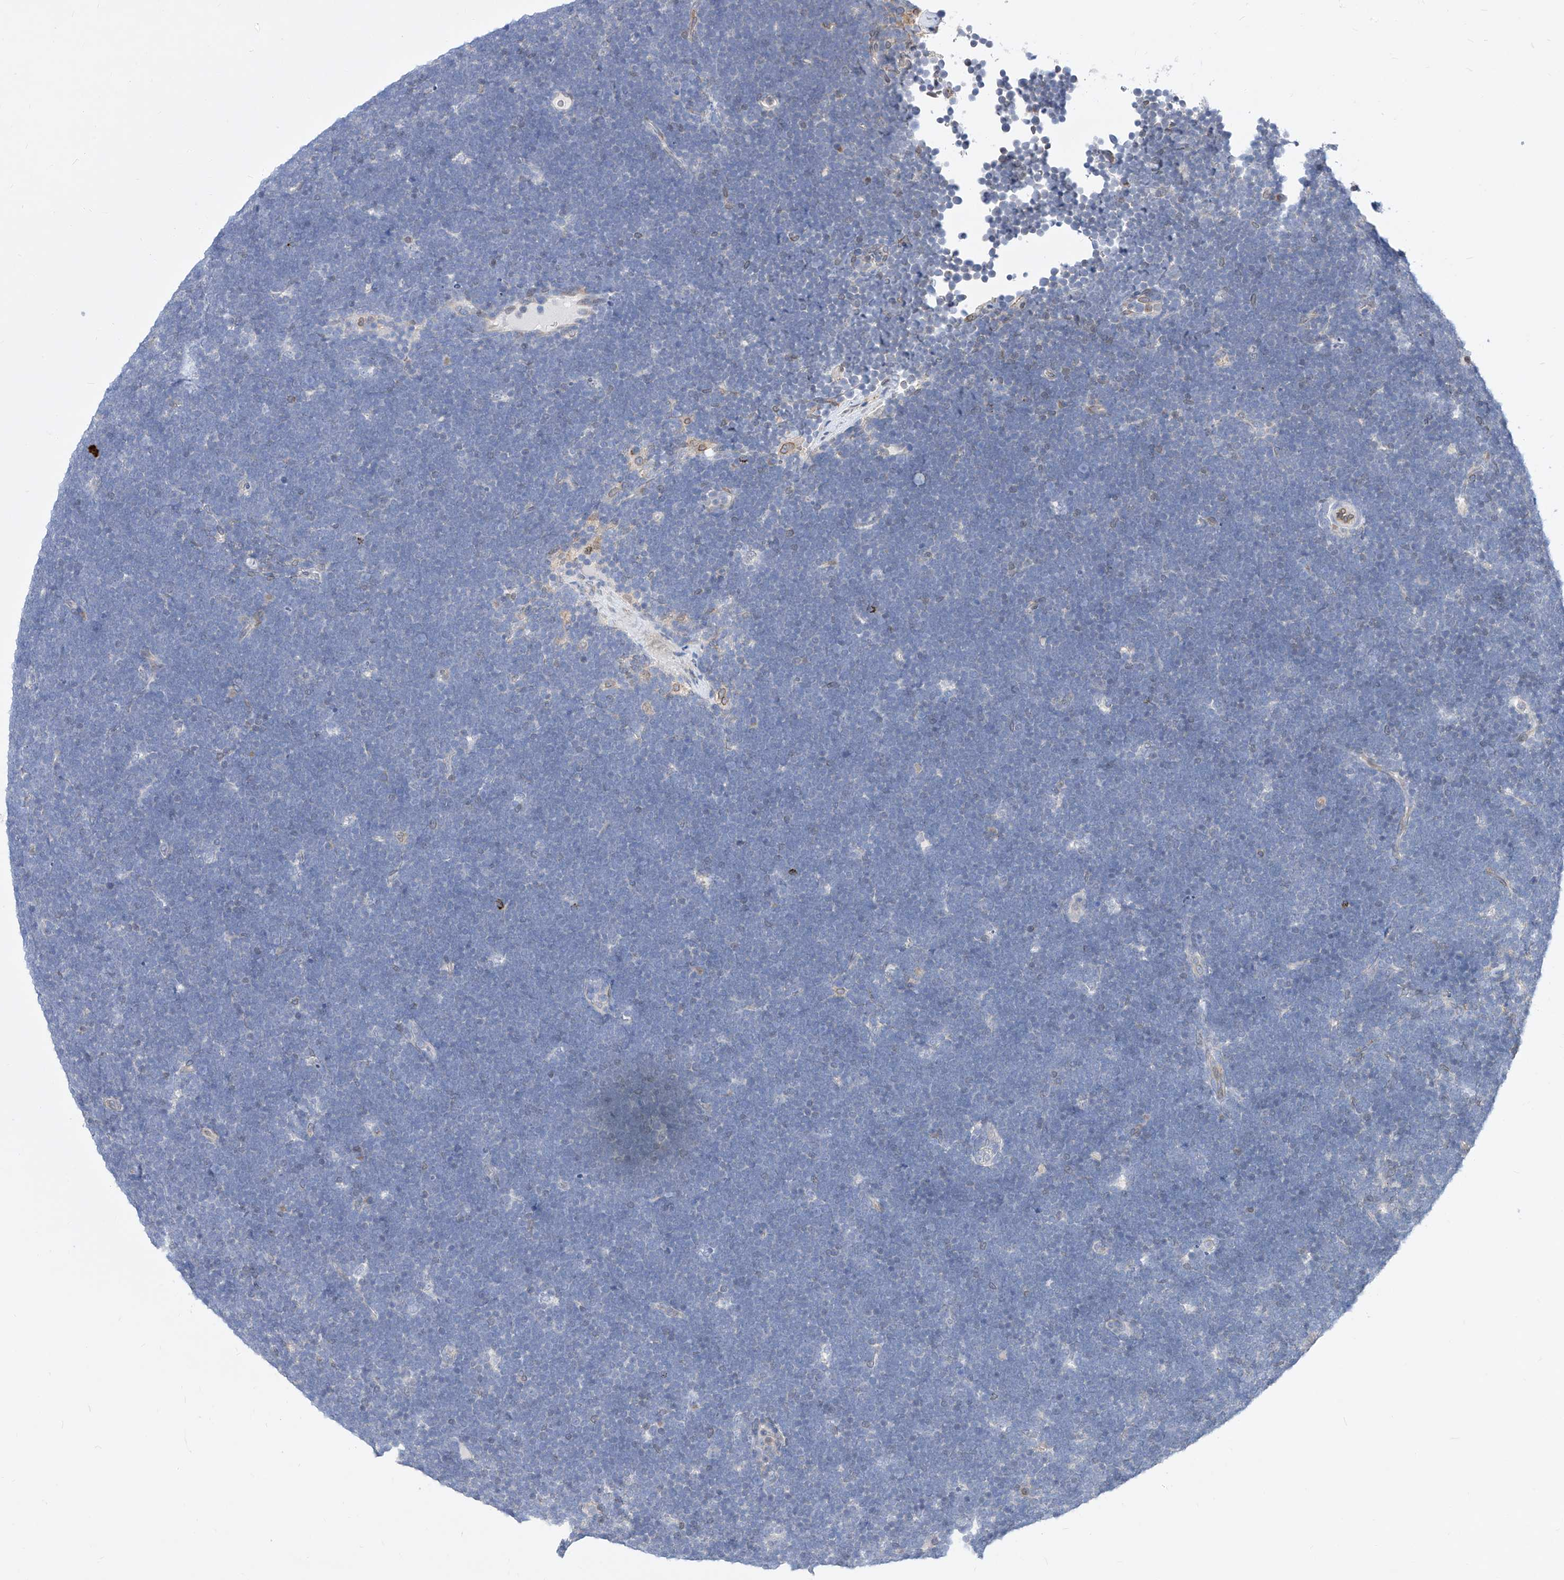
{"staining": {"intensity": "negative", "quantity": "none", "location": "none"}, "tissue": "lymphoma", "cell_type": "Tumor cells", "image_type": "cancer", "snomed": [{"axis": "morphology", "description": "Malignant lymphoma, non-Hodgkin's type, High grade"}, {"axis": "topography", "description": "Lymph node"}], "caption": "Tumor cells show no significant positivity in high-grade malignant lymphoma, non-Hodgkin's type. (DAB IHC with hematoxylin counter stain).", "gene": "MX2", "patient": {"sex": "male", "age": 13}}